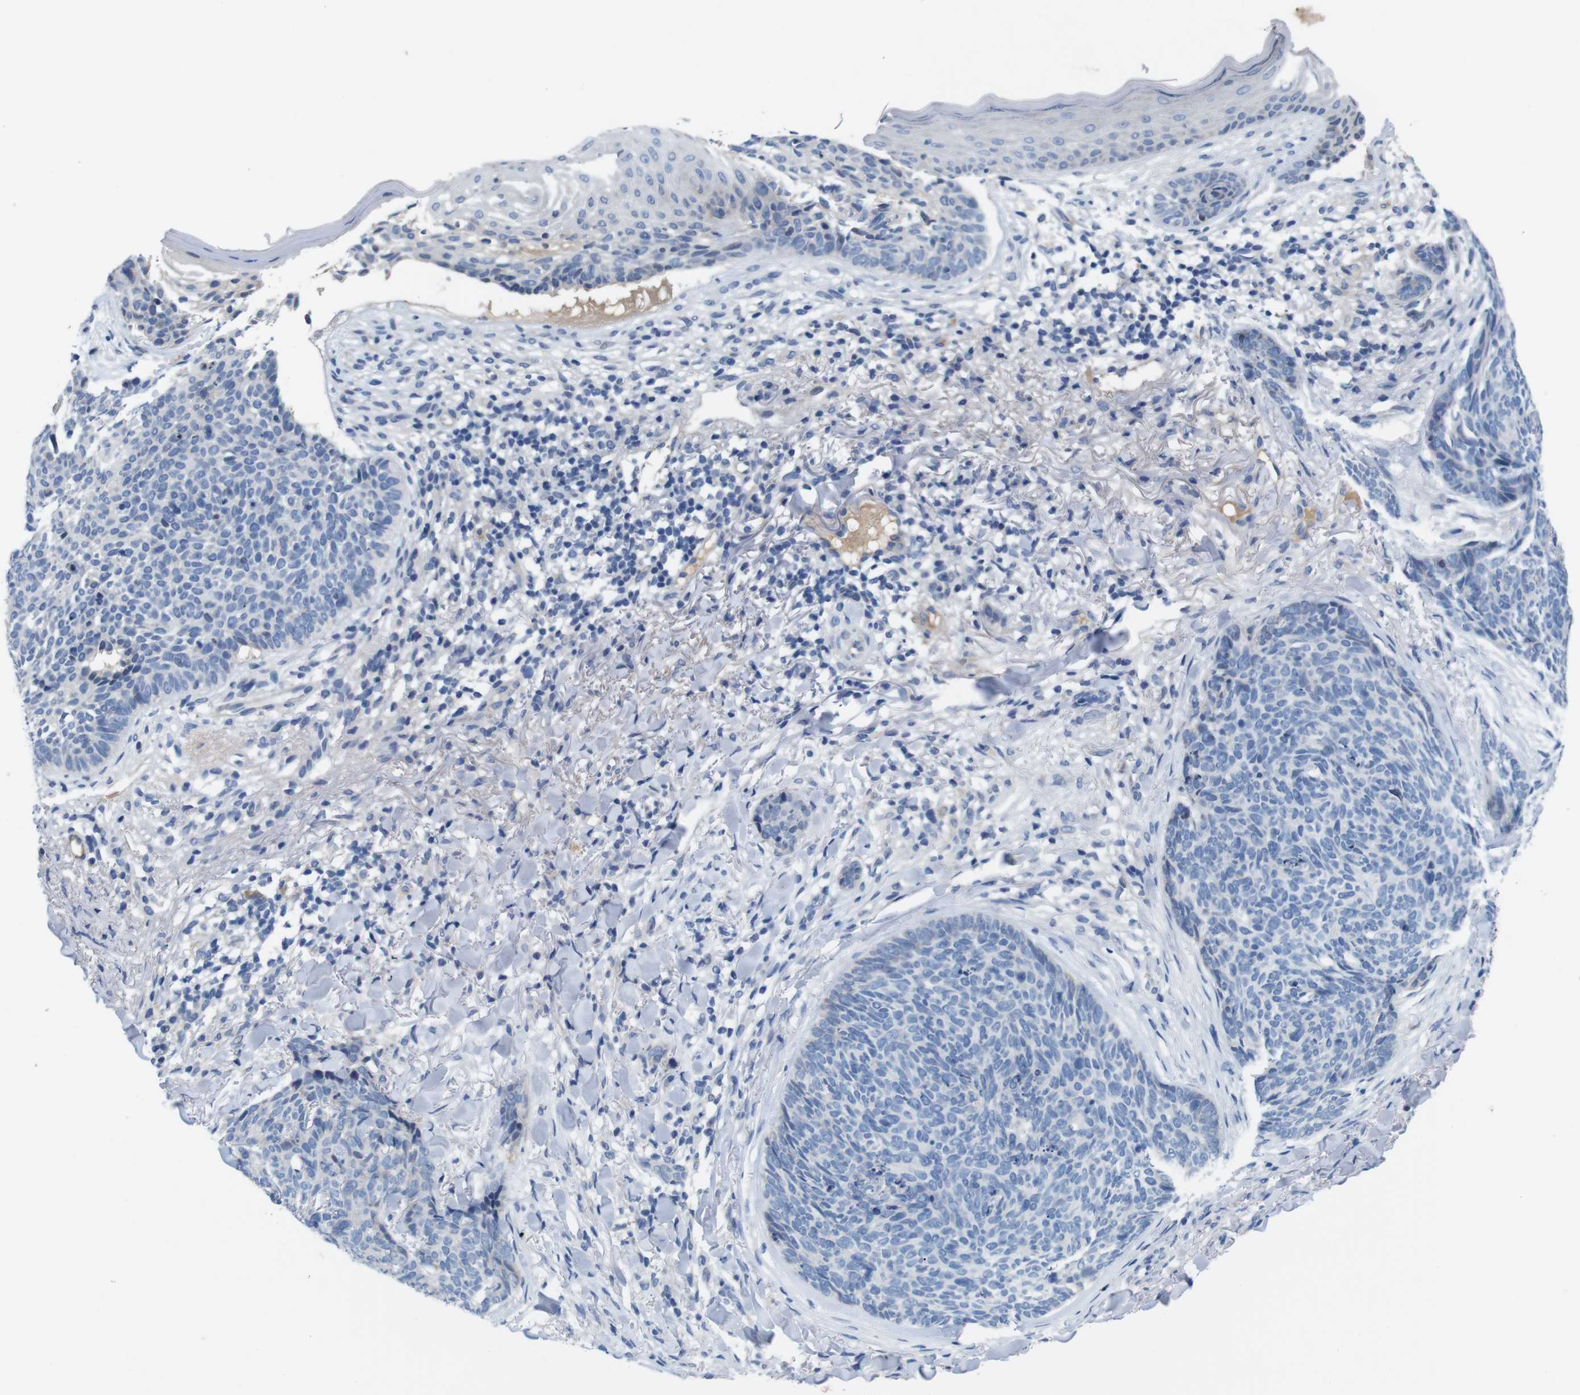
{"staining": {"intensity": "negative", "quantity": "none", "location": "none"}, "tissue": "skin cancer", "cell_type": "Tumor cells", "image_type": "cancer", "snomed": [{"axis": "morphology", "description": "Basal cell carcinoma"}, {"axis": "topography", "description": "Skin"}], "caption": "The immunohistochemistry (IHC) histopathology image has no significant staining in tumor cells of basal cell carcinoma (skin) tissue. Nuclei are stained in blue.", "gene": "C1RL", "patient": {"sex": "female", "age": 70}}